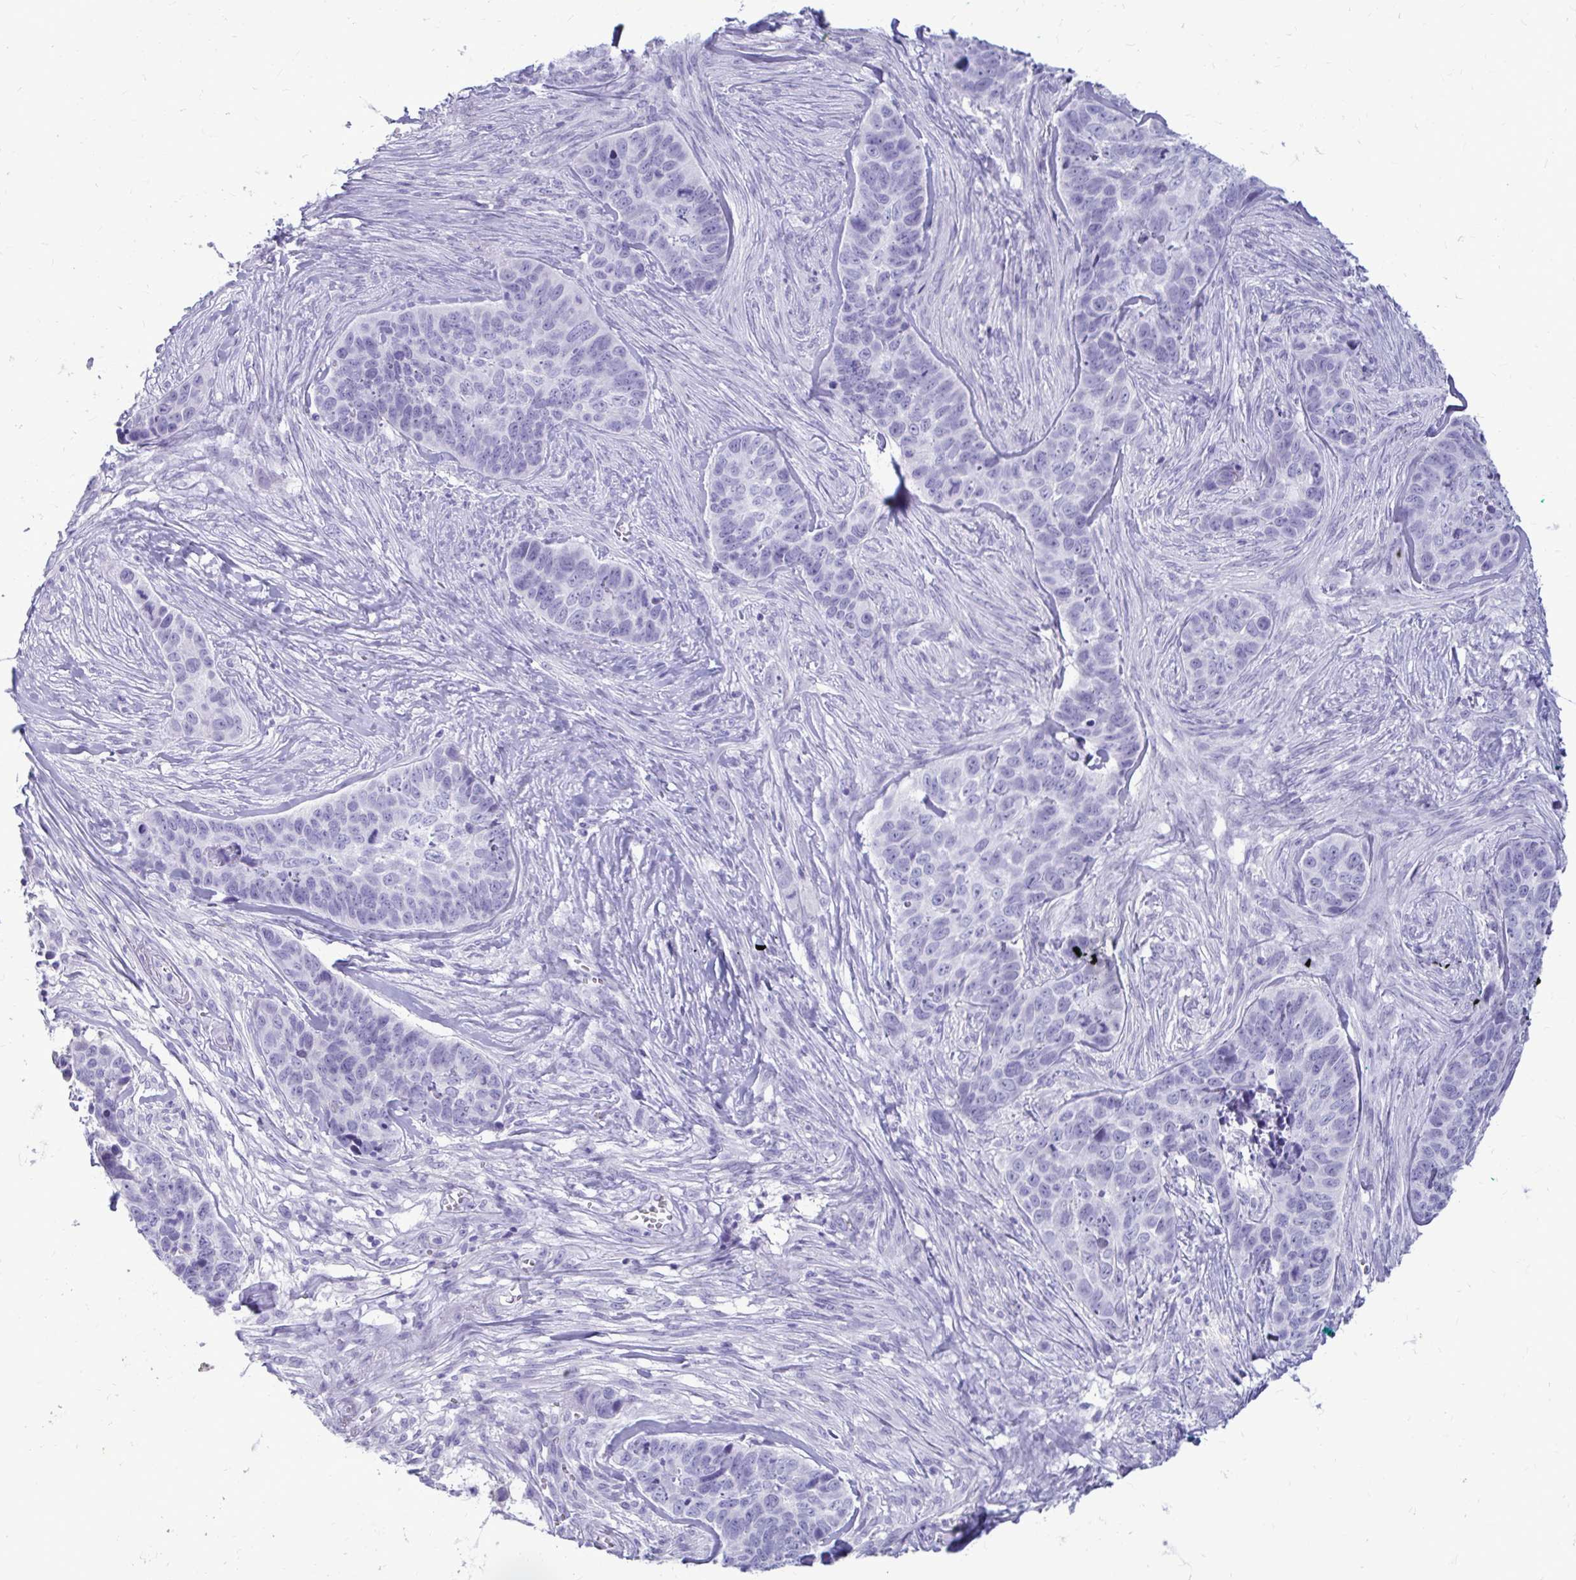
{"staining": {"intensity": "negative", "quantity": "none", "location": "none"}, "tissue": "skin cancer", "cell_type": "Tumor cells", "image_type": "cancer", "snomed": [{"axis": "morphology", "description": "Basal cell carcinoma"}, {"axis": "topography", "description": "Skin"}], "caption": "The immunohistochemistry (IHC) micrograph has no significant staining in tumor cells of skin cancer tissue.", "gene": "NANOGNB", "patient": {"sex": "female", "age": 82}}